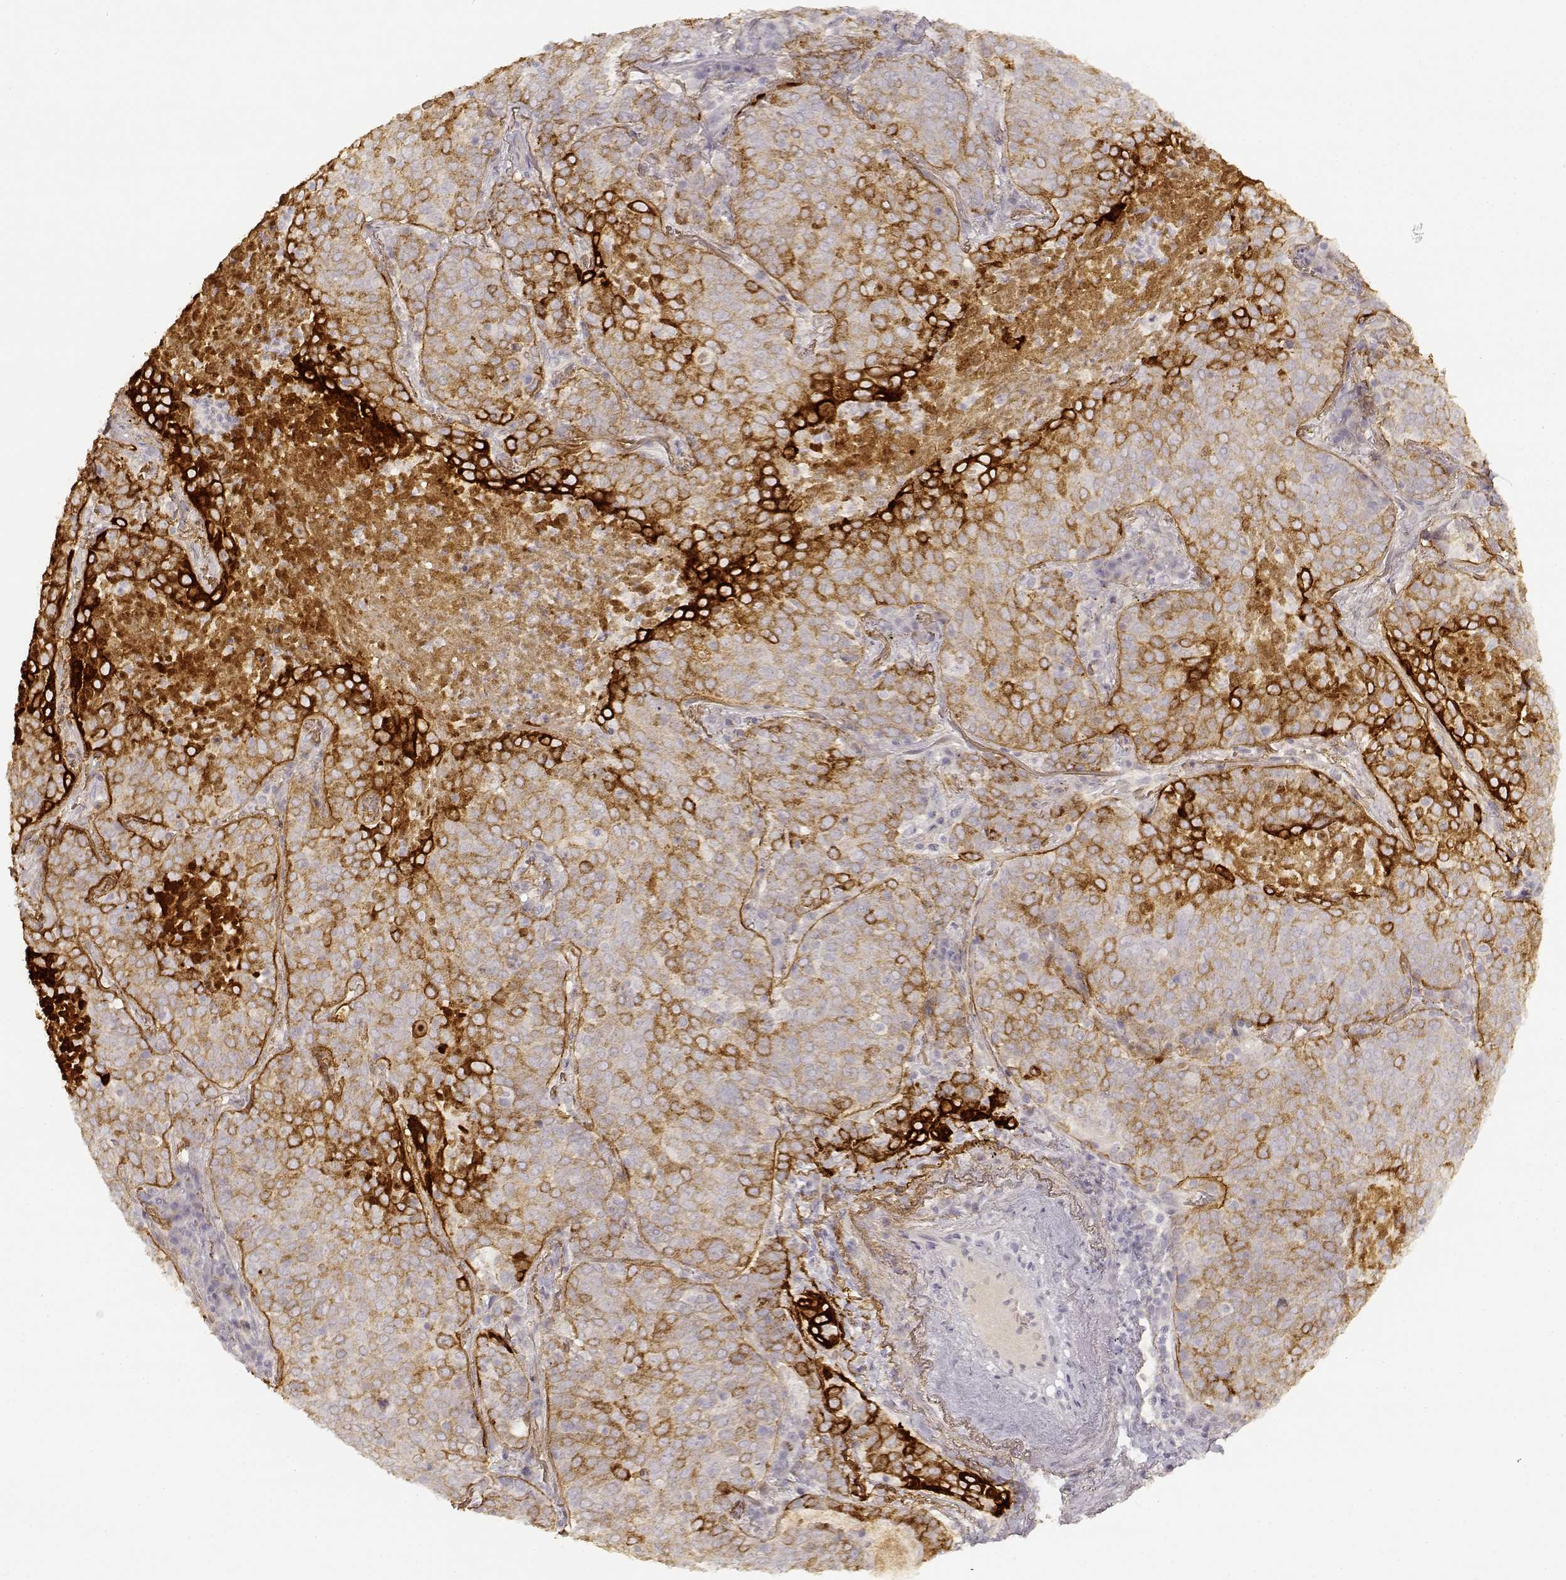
{"staining": {"intensity": "strong", "quantity": "<25%", "location": "cytoplasmic/membranous"}, "tissue": "lung cancer", "cell_type": "Tumor cells", "image_type": "cancer", "snomed": [{"axis": "morphology", "description": "Squamous cell carcinoma, NOS"}, {"axis": "topography", "description": "Lung"}], "caption": "A micrograph showing strong cytoplasmic/membranous expression in about <25% of tumor cells in lung squamous cell carcinoma, as visualized by brown immunohistochemical staining.", "gene": "LAMC2", "patient": {"sex": "male", "age": 82}}